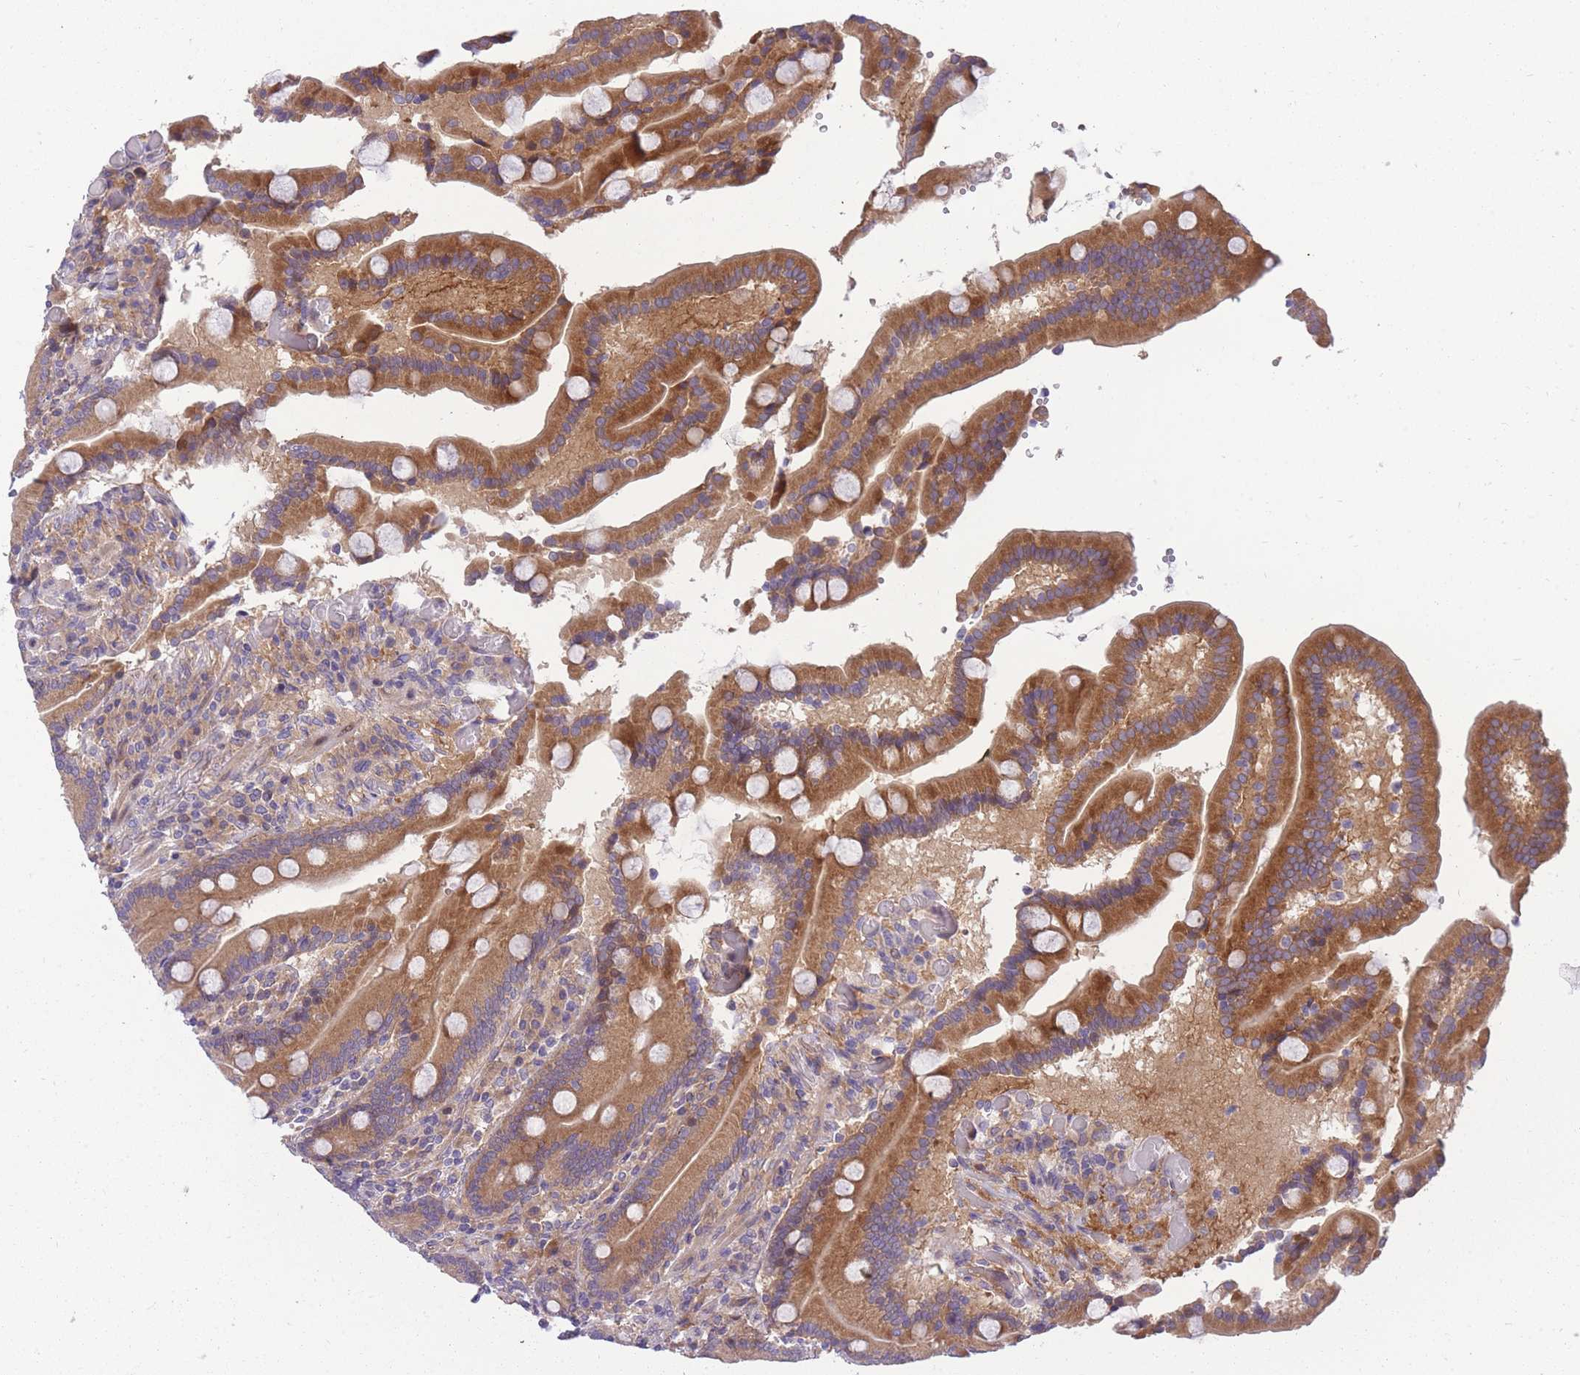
{"staining": {"intensity": "moderate", "quantity": ">75%", "location": "cytoplasmic/membranous"}, "tissue": "duodenum", "cell_type": "Glandular cells", "image_type": "normal", "snomed": [{"axis": "morphology", "description": "Normal tissue, NOS"}, {"axis": "topography", "description": "Duodenum"}], "caption": "A medium amount of moderate cytoplasmic/membranous positivity is seen in about >75% of glandular cells in unremarkable duodenum. The staining was performed using DAB (3,3'-diaminobenzidine) to visualize the protein expression in brown, while the nuclei were stained in blue with hematoxylin (Magnification: 20x).", "gene": "CRYGN", "patient": {"sex": "female", "age": 62}}